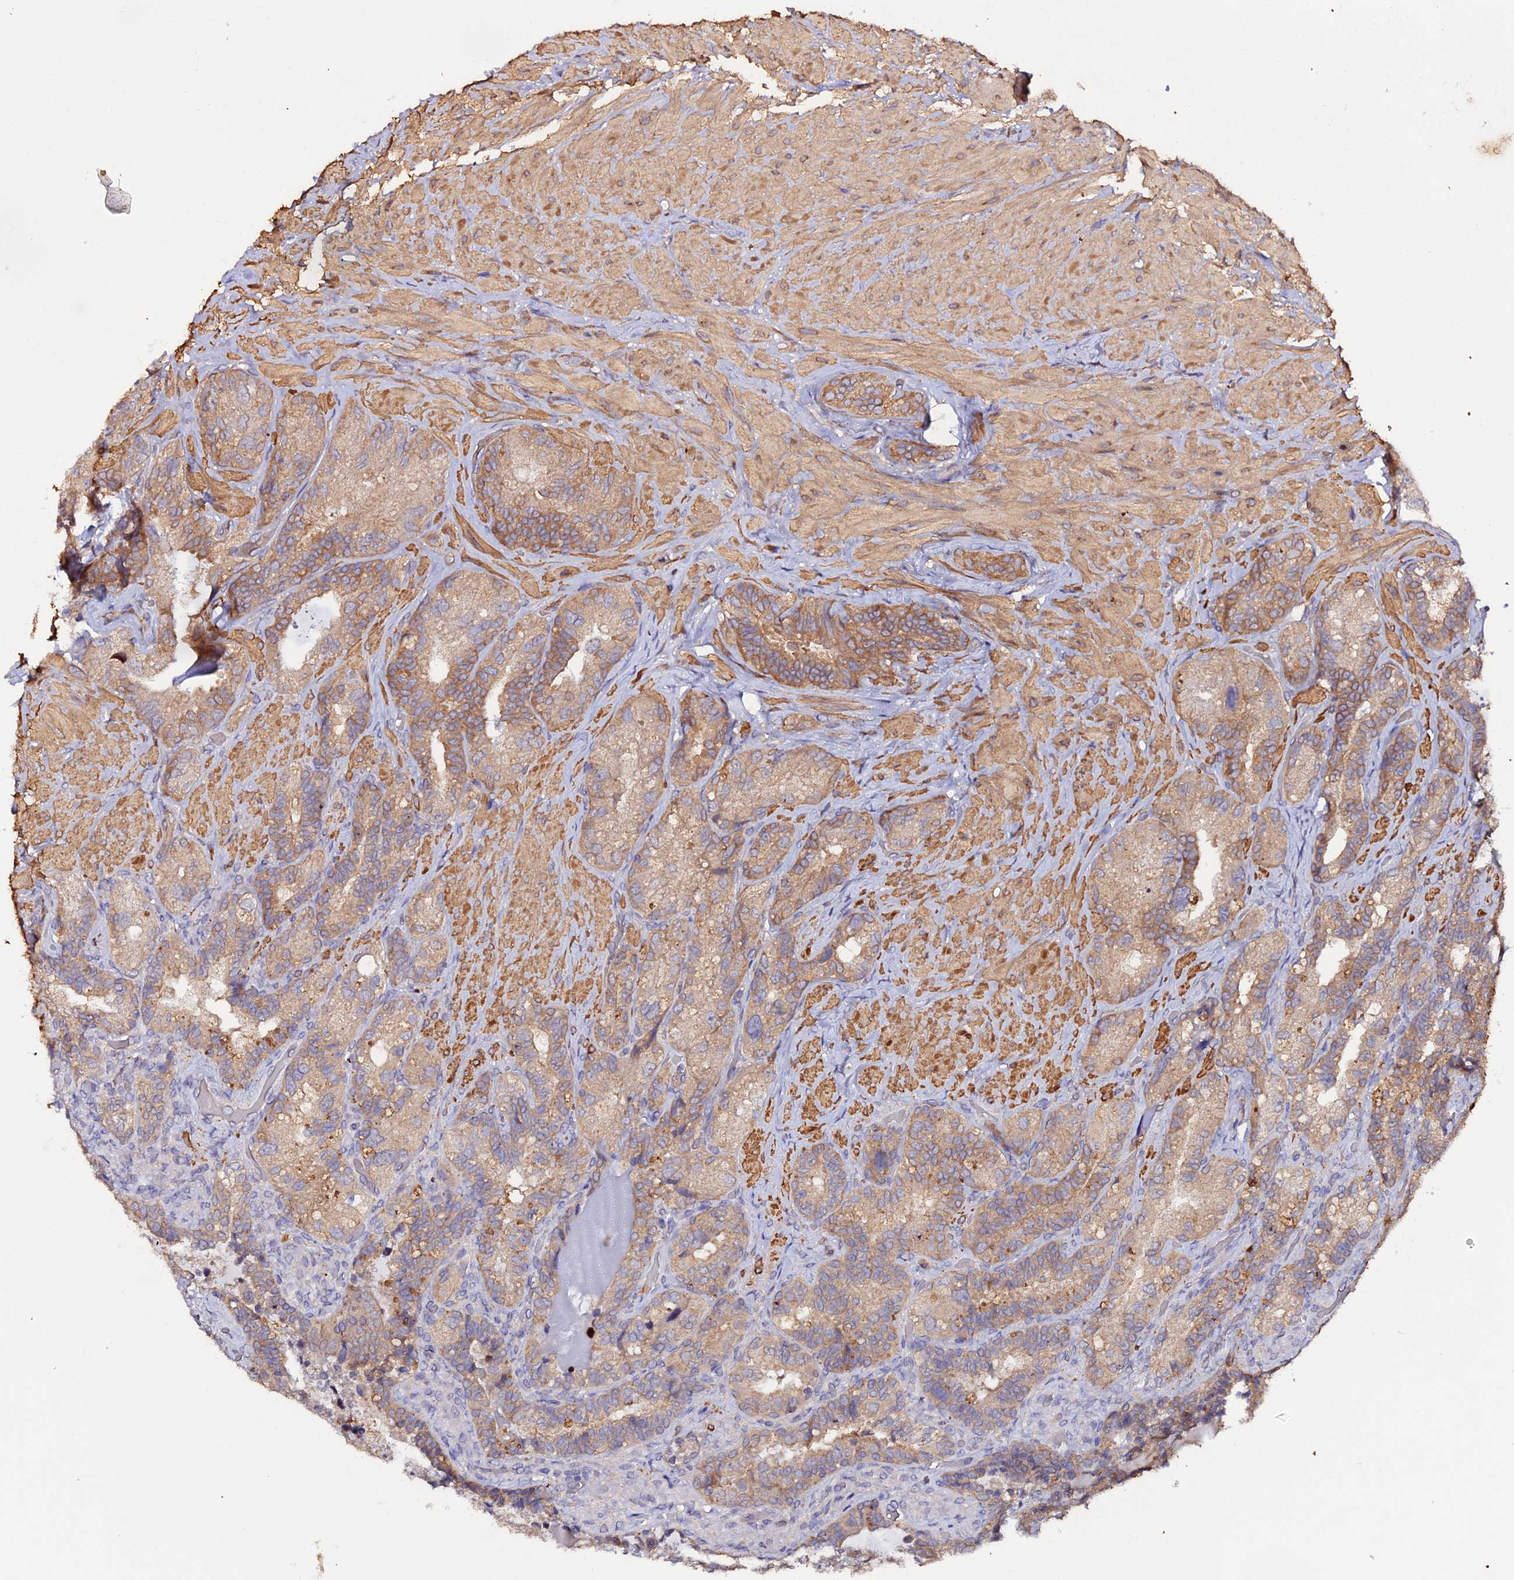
{"staining": {"intensity": "moderate", "quantity": ">75%", "location": "cytoplasmic/membranous"}, "tissue": "seminal vesicle", "cell_type": "Glandular cells", "image_type": "normal", "snomed": [{"axis": "morphology", "description": "Normal tissue, NOS"}, {"axis": "topography", "description": "Prostate and seminal vesicle, NOS"}, {"axis": "topography", "description": "Prostate"}, {"axis": "topography", "description": "Seminal veicle"}], "caption": "Seminal vesicle was stained to show a protein in brown. There is medium levels of moderate cytoplasmic/membranous staining in approximately >75% of glandular cells. (Stains: DAB (3,3'-diaminobenzidine) in brown, nuclei in blue, Microscopy: brightfield microscopy at high magnification).", "gene": "TRIM26", "patient": {"sex": "male", "age": 67}}